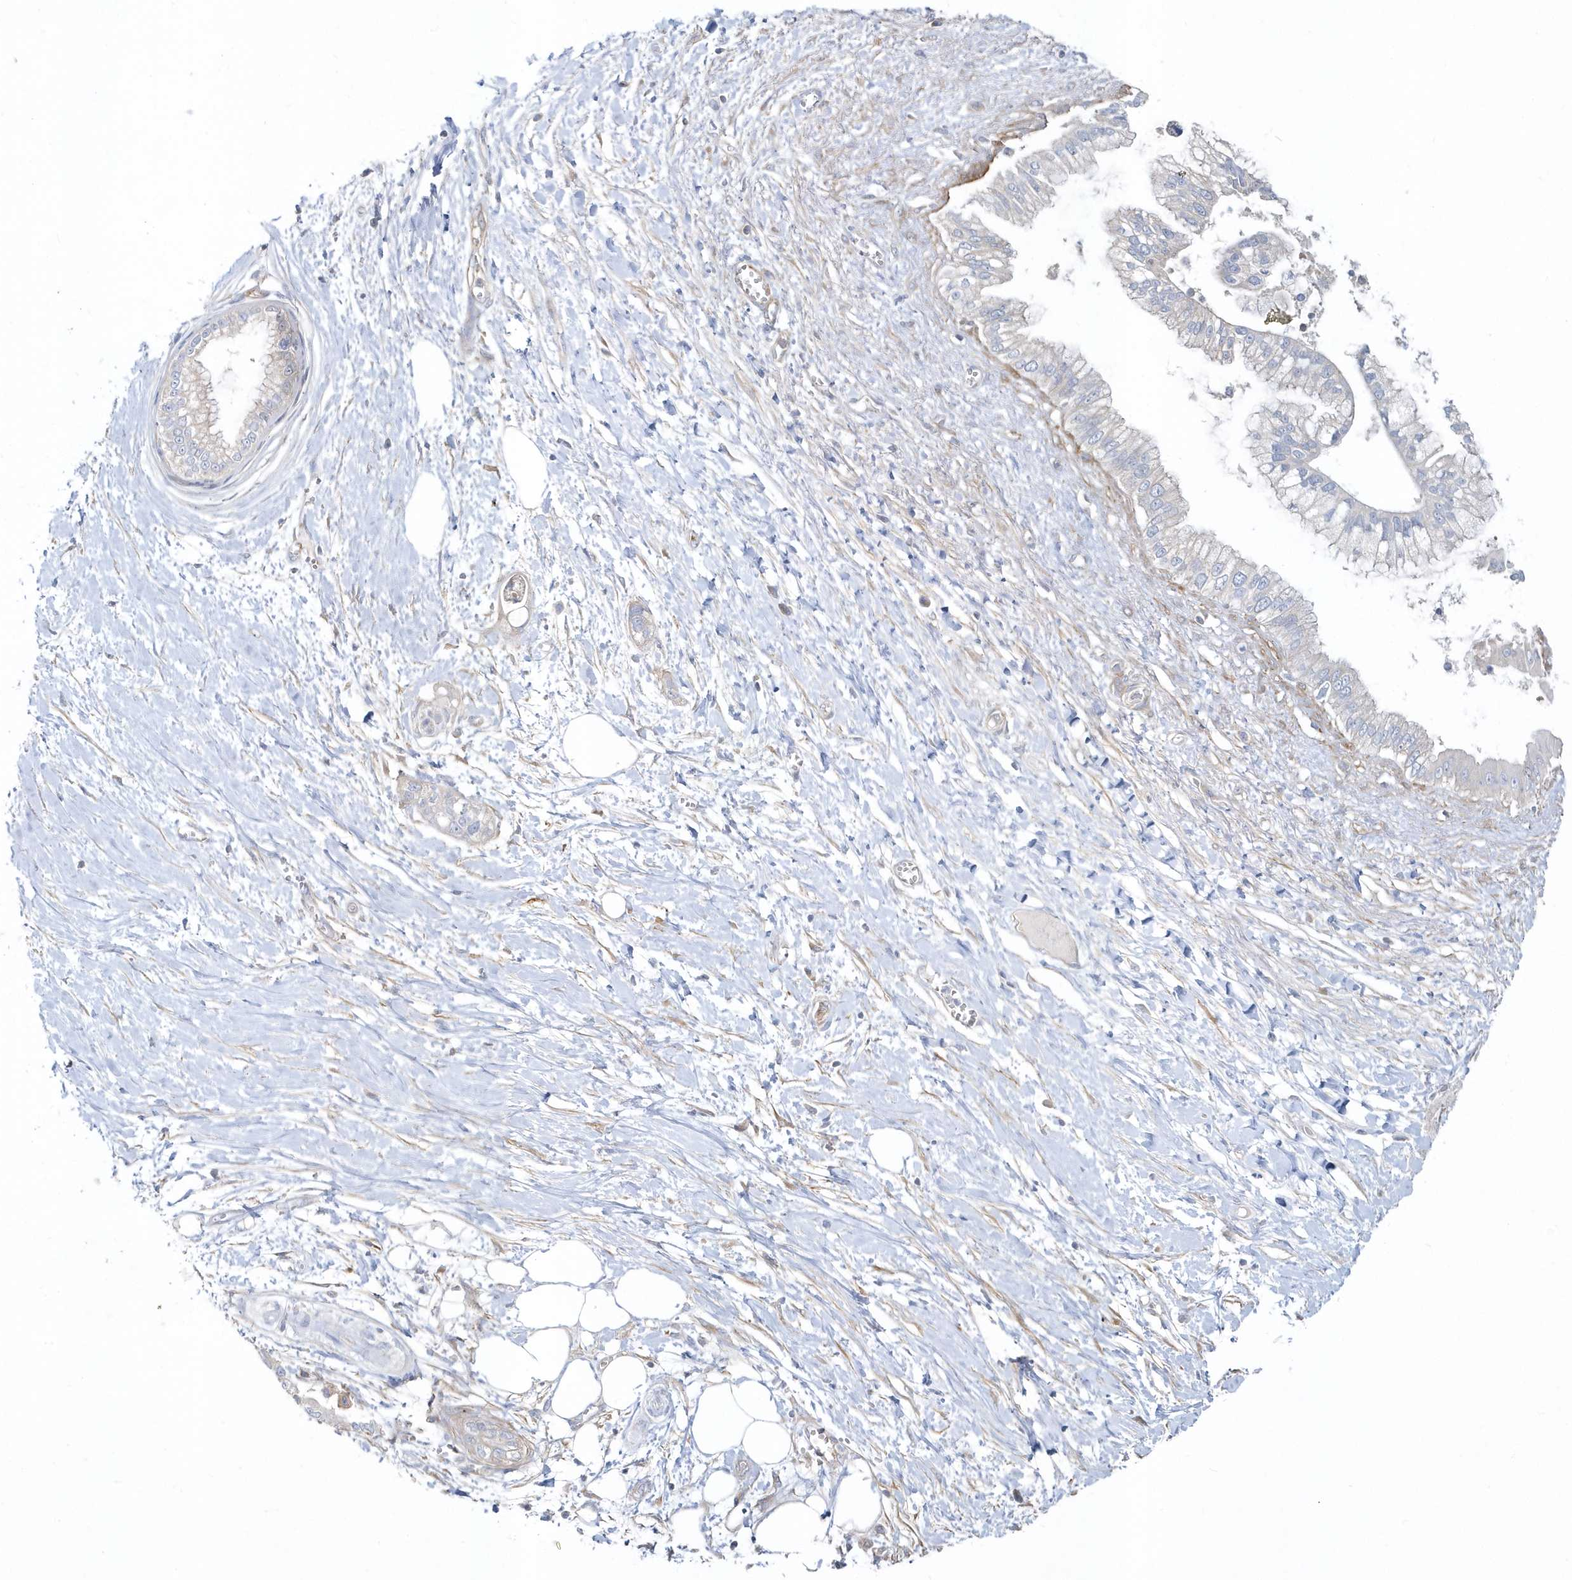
{"staining": {"intensity": "negative", "quantity": "none", "location": "none"}, "tissue": "pancreatic cancer", "cell_type": "Tumor cells", "image_type": "cancer", "snomed": [{"axis": "morphology", "description": "Adenocarcinoma, NOS"}, {"axis": "topography", "description": "Pancreas"}], "caption": "There is no significant positivity in tumor cells of adenocarcinoma (pancreatic). (Brightfield microscopy of DAB immunohistochemistry (IHC) at high magnification).", "gene": "LEXM", "patient": {"sex": "male", "age": 68}}